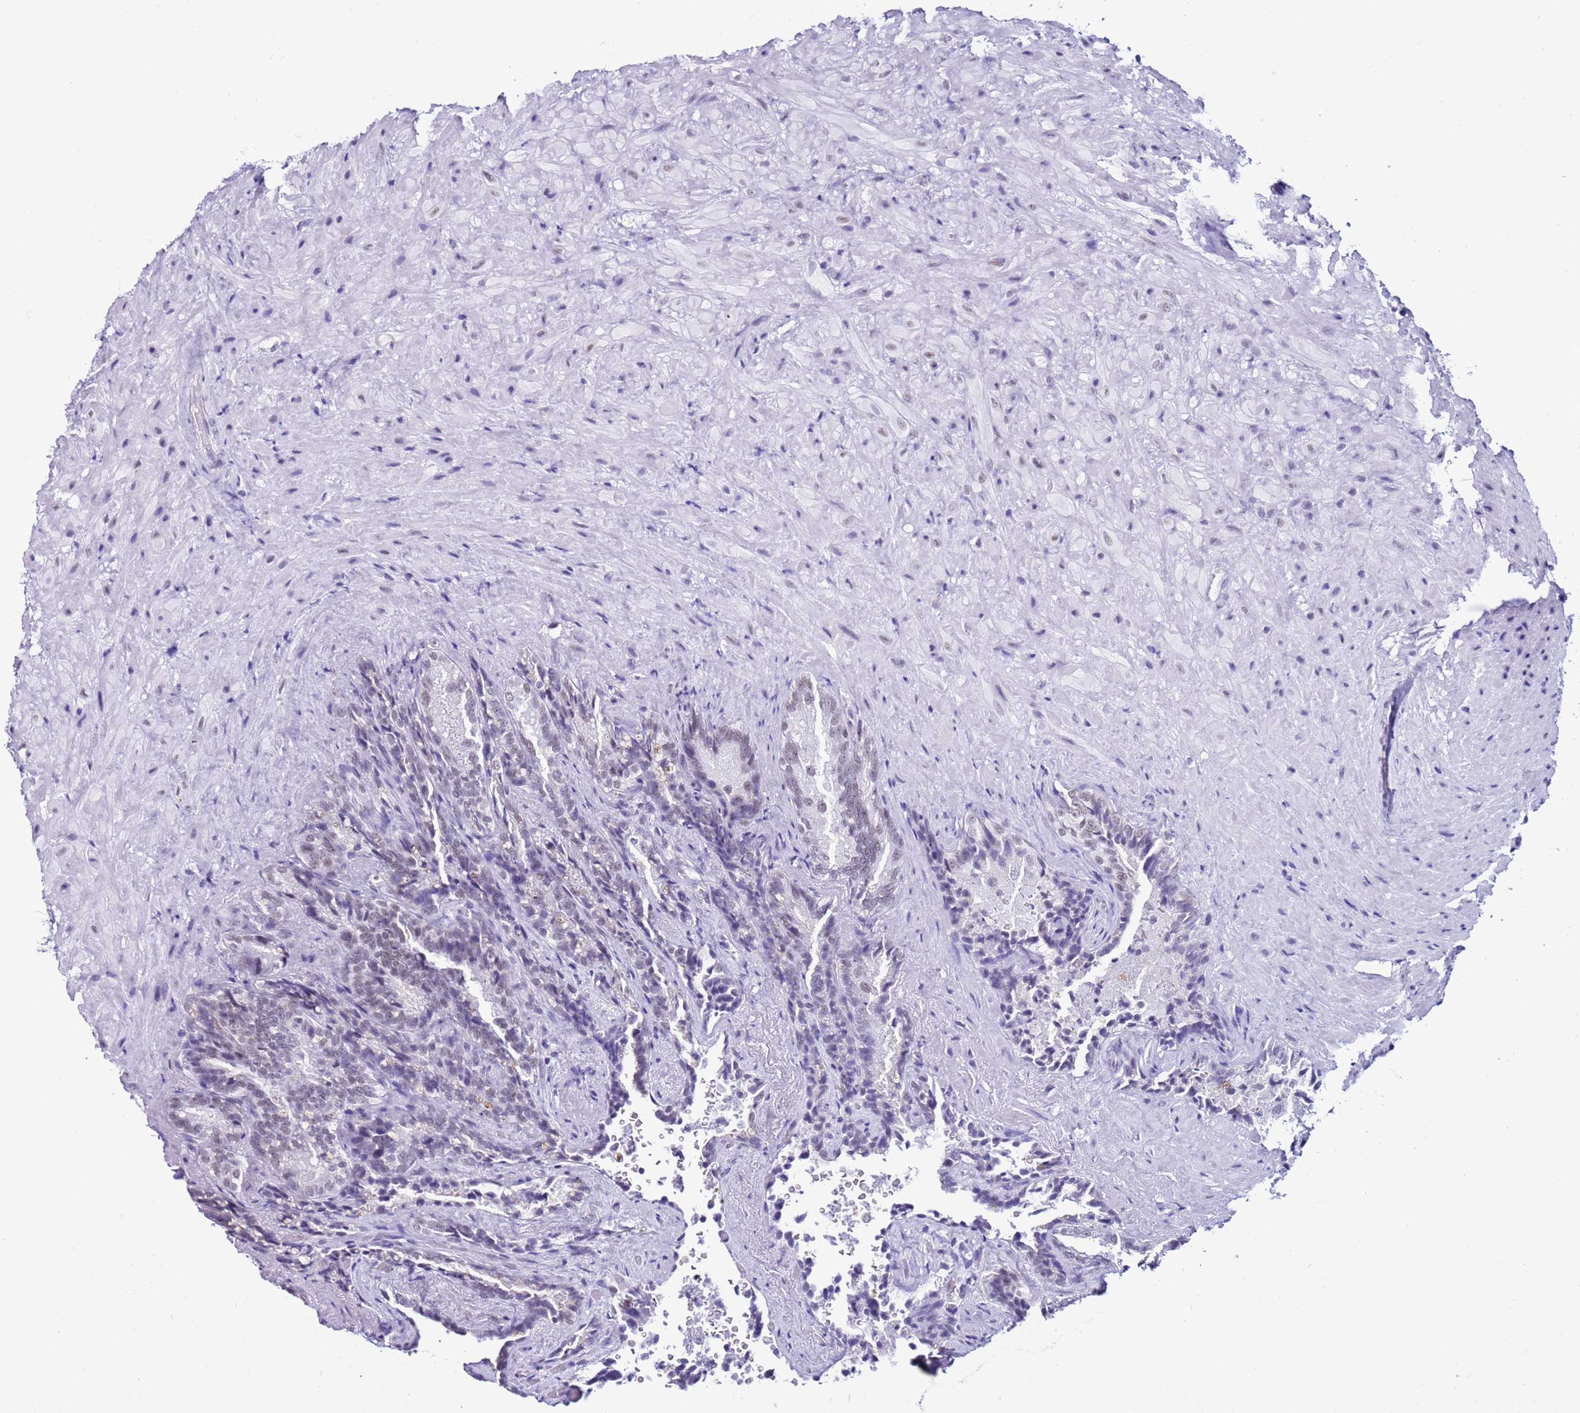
{"staining": {"intensity": "weak", "quantity": "<25%", "location": "nuclear"}, "tissue": "seminal vesicle", "cell_type": "Glandular cells", "image_type": "normal", "snomed": [{"axis": "morphology", "description": "Normal tissue, NOS"}, {"axis": "topography", "description": "Seminal veicle"}], "caption": "Immunohistochemical staining of benign seminal vesicle demonstrates no significant positivity in glandular cells.", "gene": "DHX15", "patient": {"sex": "male", "age": 62}}